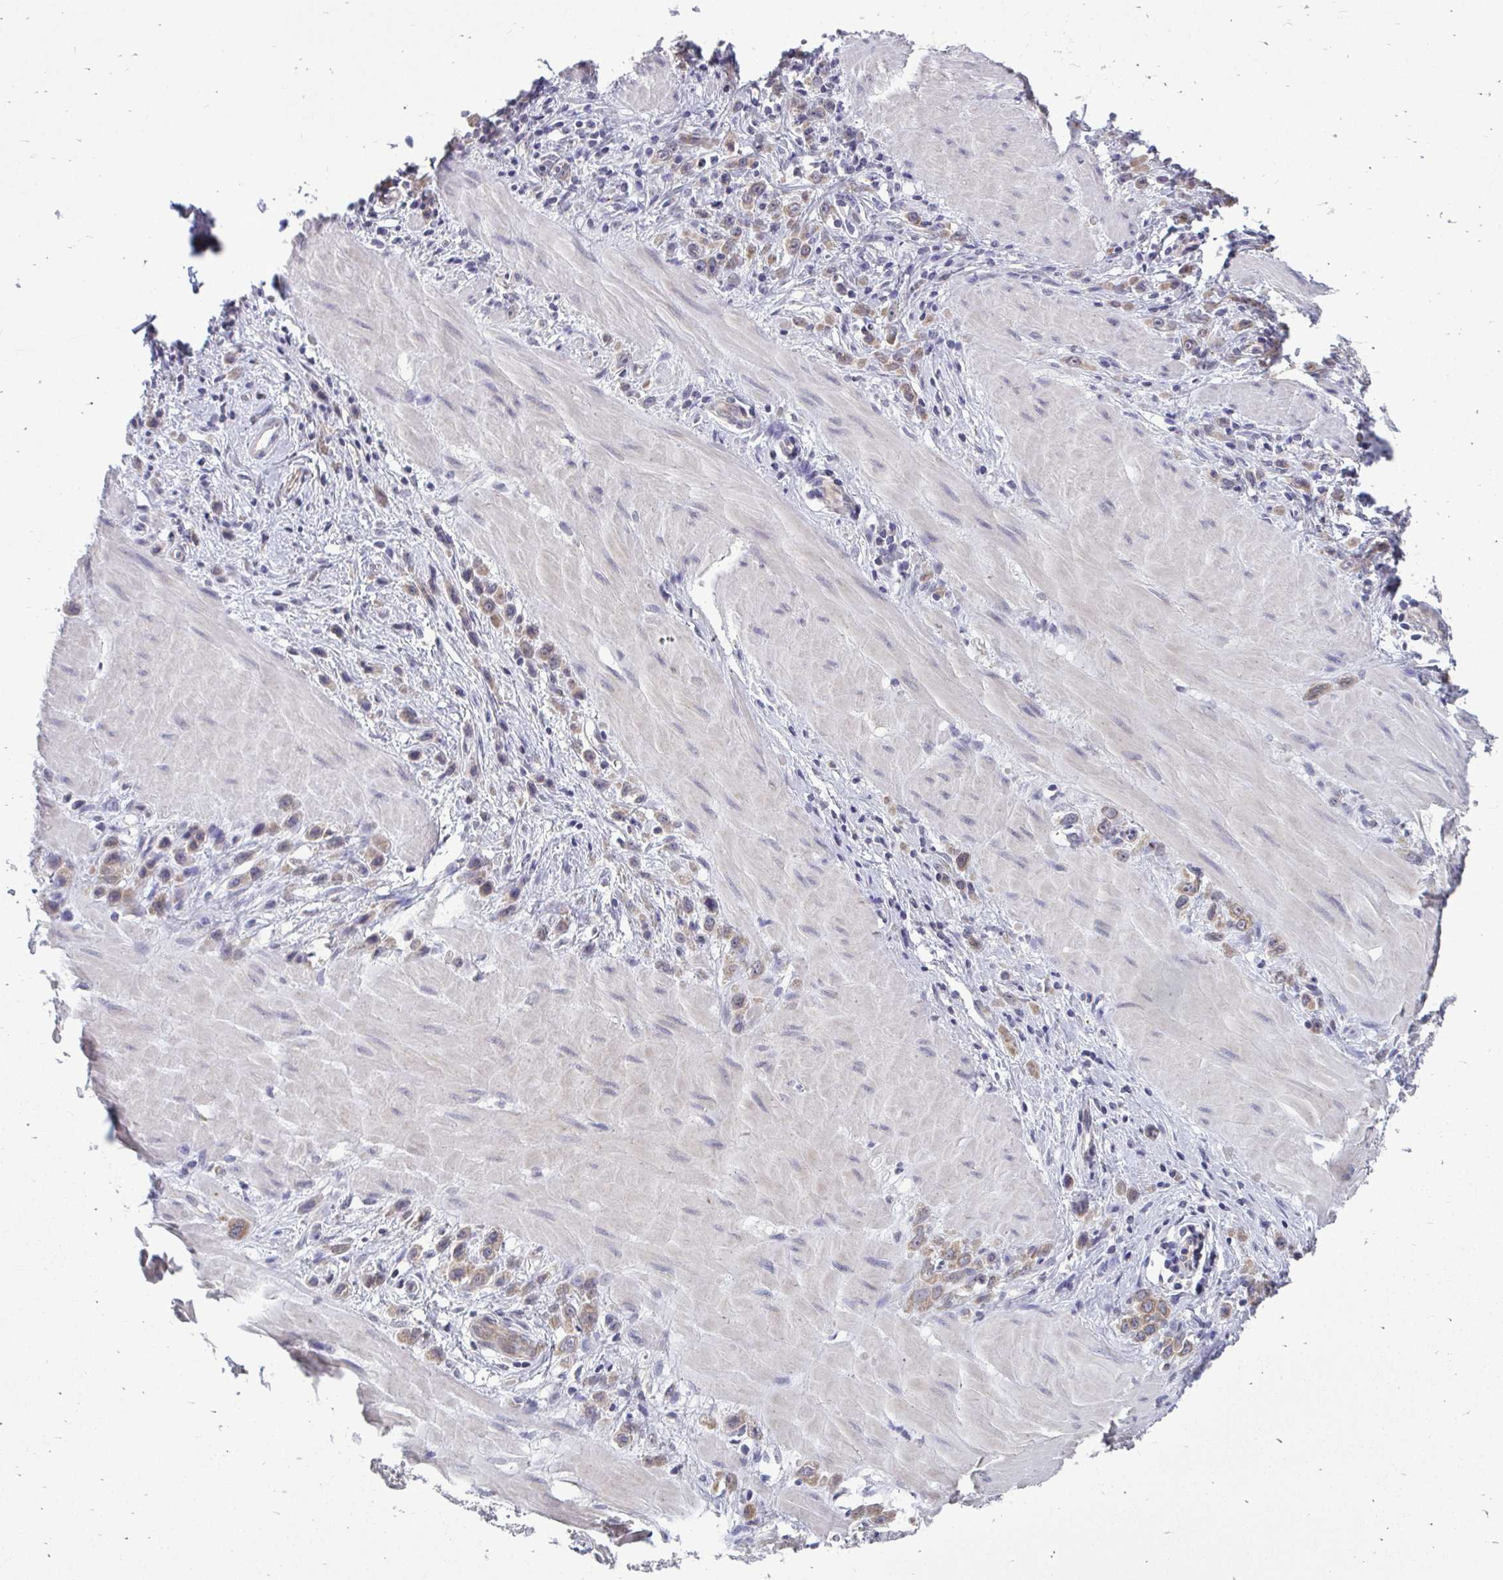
{"staining": {"intensity": "weak", "quantity": ">75%", "location": "cytoplasmic/membranous"}, "tissue": "stomach cancer", "cell_type": "Tumor cells", "image_type": "cancer", "snomed": [{"axis": "morphology", "description": "Adenocarcinoma, NOS"}, {"axis": "topography", "description": "Stomach"}], "caption": "Immunohistochemical staining of human stomach adenocarcinoma demonstrates weak cytoplasmic/membranous protein positivity in approximately >75% of tumor cells.", "gene": "ACSL5", "patient": {"sex": "male", "age": 47}}